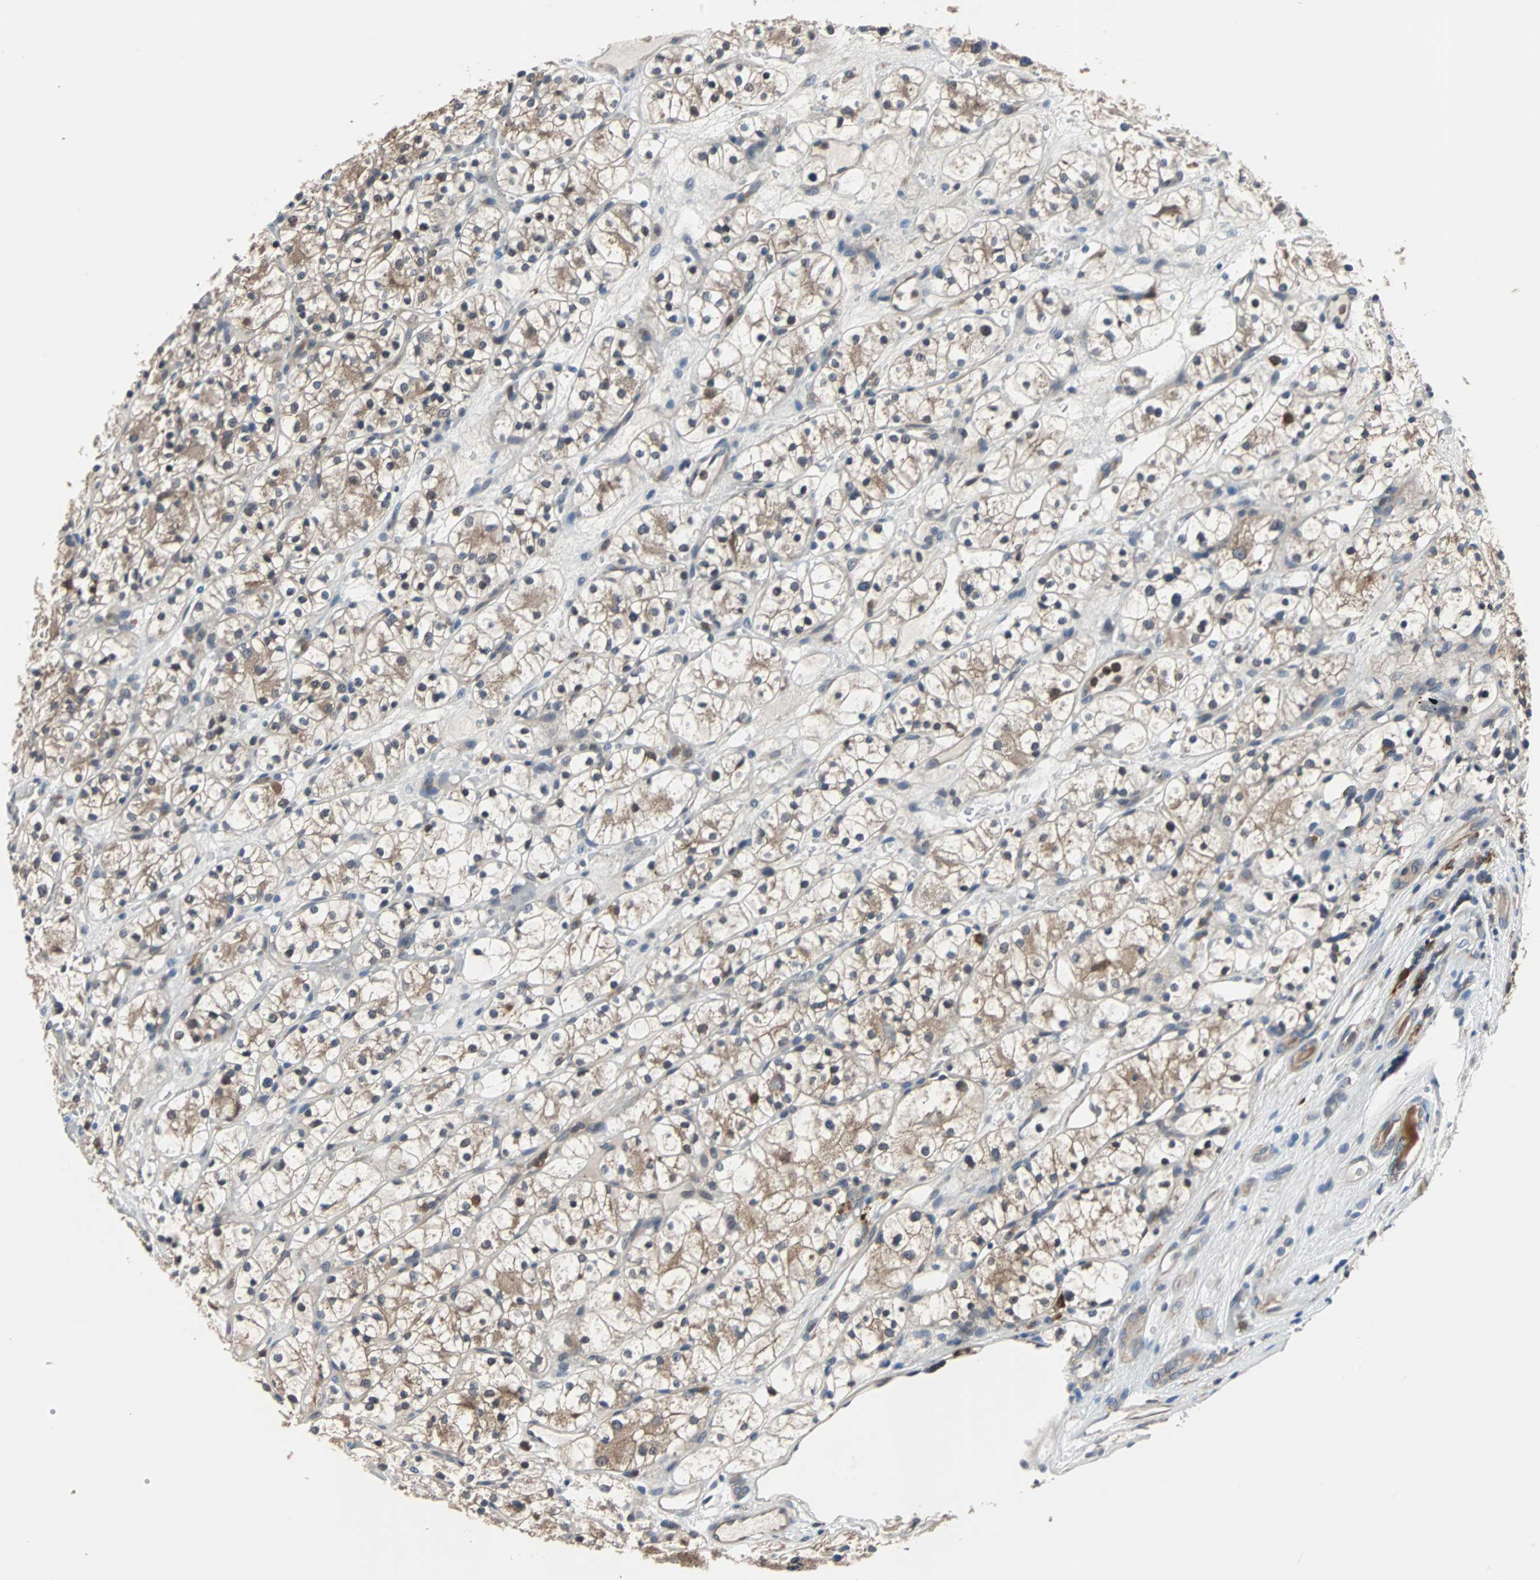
{"staining": {"intensity": "weak", "quantity": "25%-75%", "location": "cytoplasmic/membranous"}, "tissue": "renal cancer", "cell_type": "Tumor cells", "image_type": "cancer", "snomed": [{"axis": "morphology", "description": "Adenocarcinoma, NOS"}, {"axis": "topography", "description": "Kidney"}], "caption": "Protein staining of renal adenocarcinoma tissue exhibits weak cytoplasmic/membranous positivity in about 25%-75% of tumor cells.", "gene": "PAK1", "patient": {"sex": "female", "age": 60}}